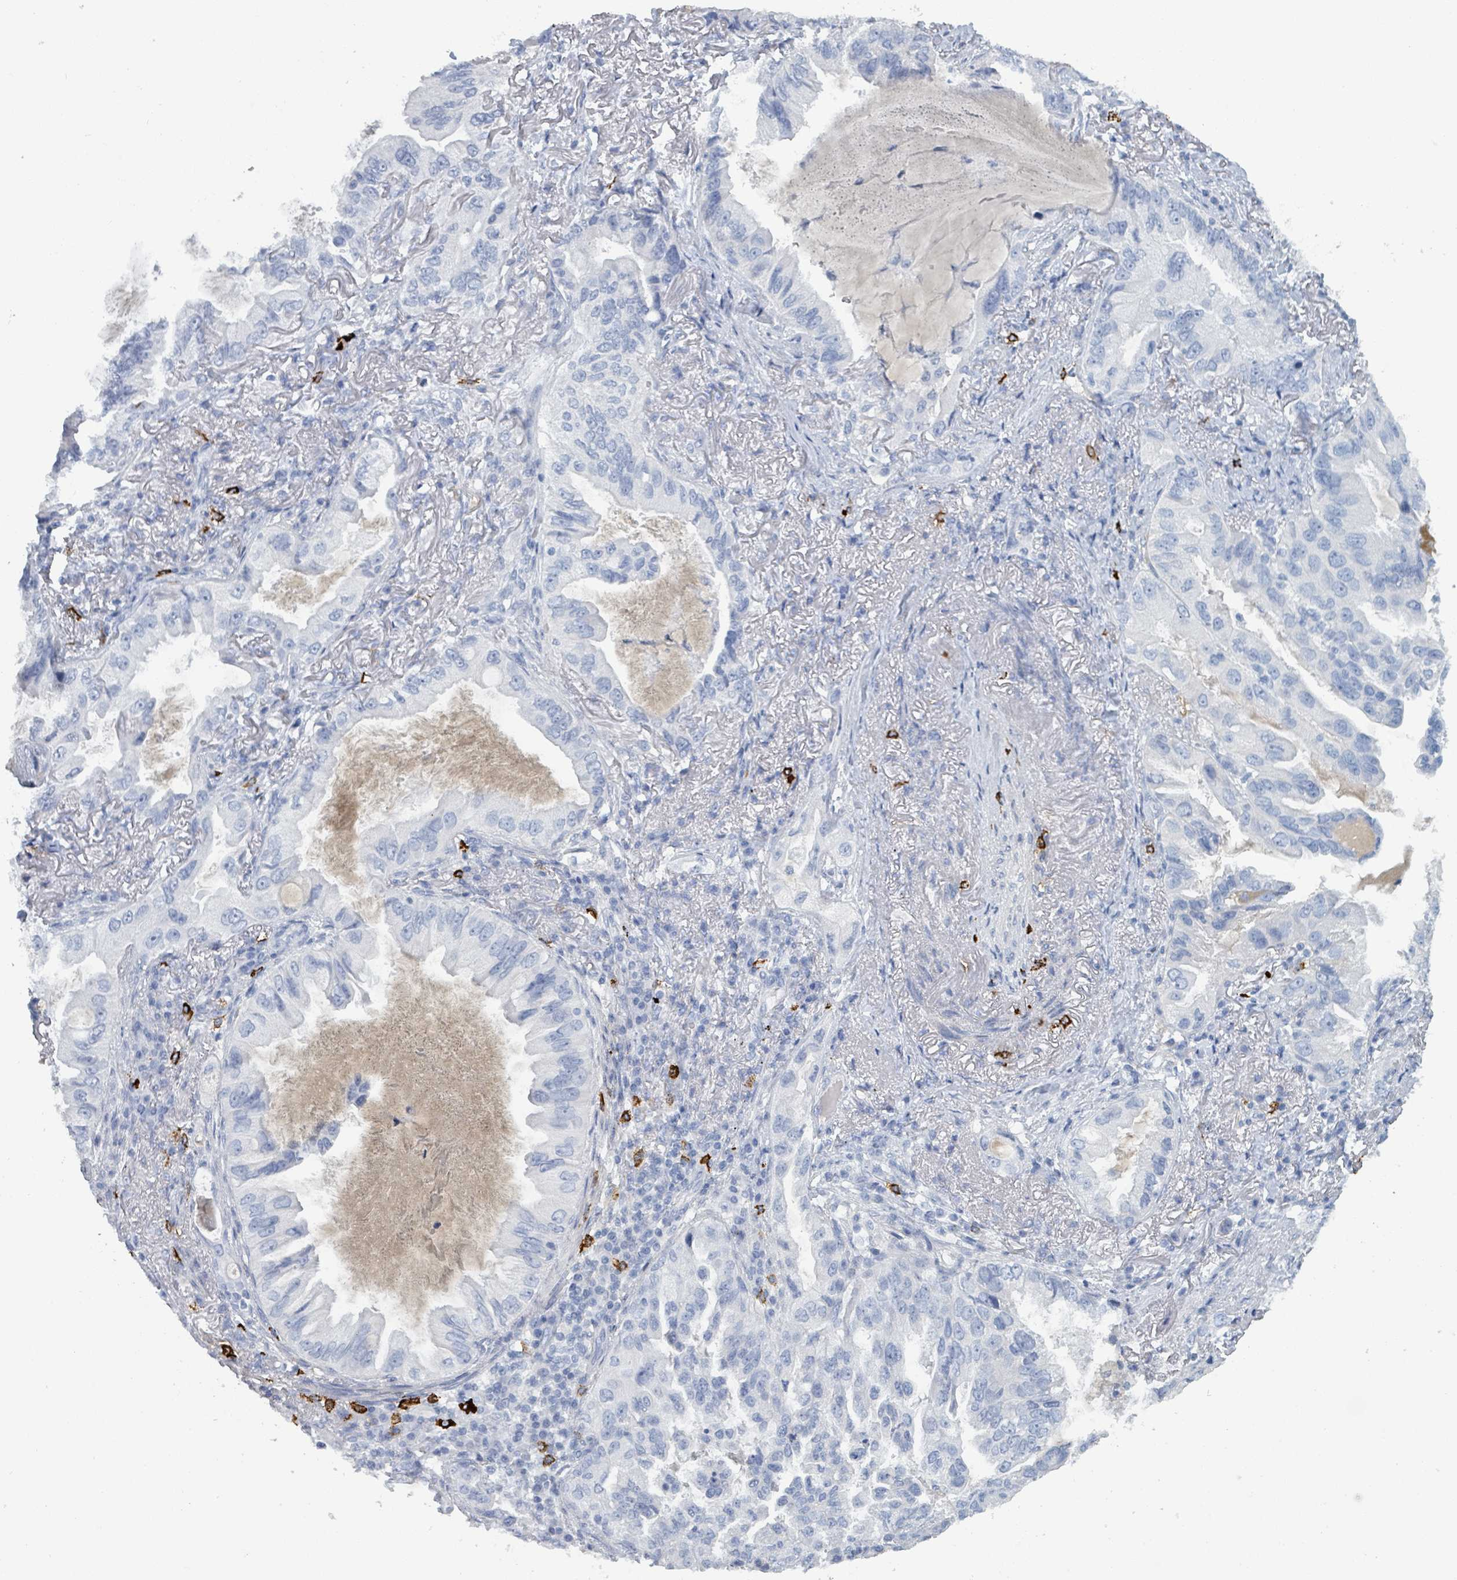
{"staining": {"intensity": "negative", "quantity": "none", "location": "none"}, "tissue": "lung cancer", "cell_type": "Tumor cells", "image_type": "cancer", "snomed": [{"axis": "morphology", "description": "Adenocarcinoma, NOS"}, {"axis": "topography", "description": "Lung"}], "caption": "IHC of human lung cancer (adenocarcinoma) demonstrates no expression in tumor cells. (Brightfield microscopy of DAB (3,3'-diaminobenzidine) IHC at high magnification).", "gene": "VPS13D", "patient": {"sex": "female", "age": 69}}